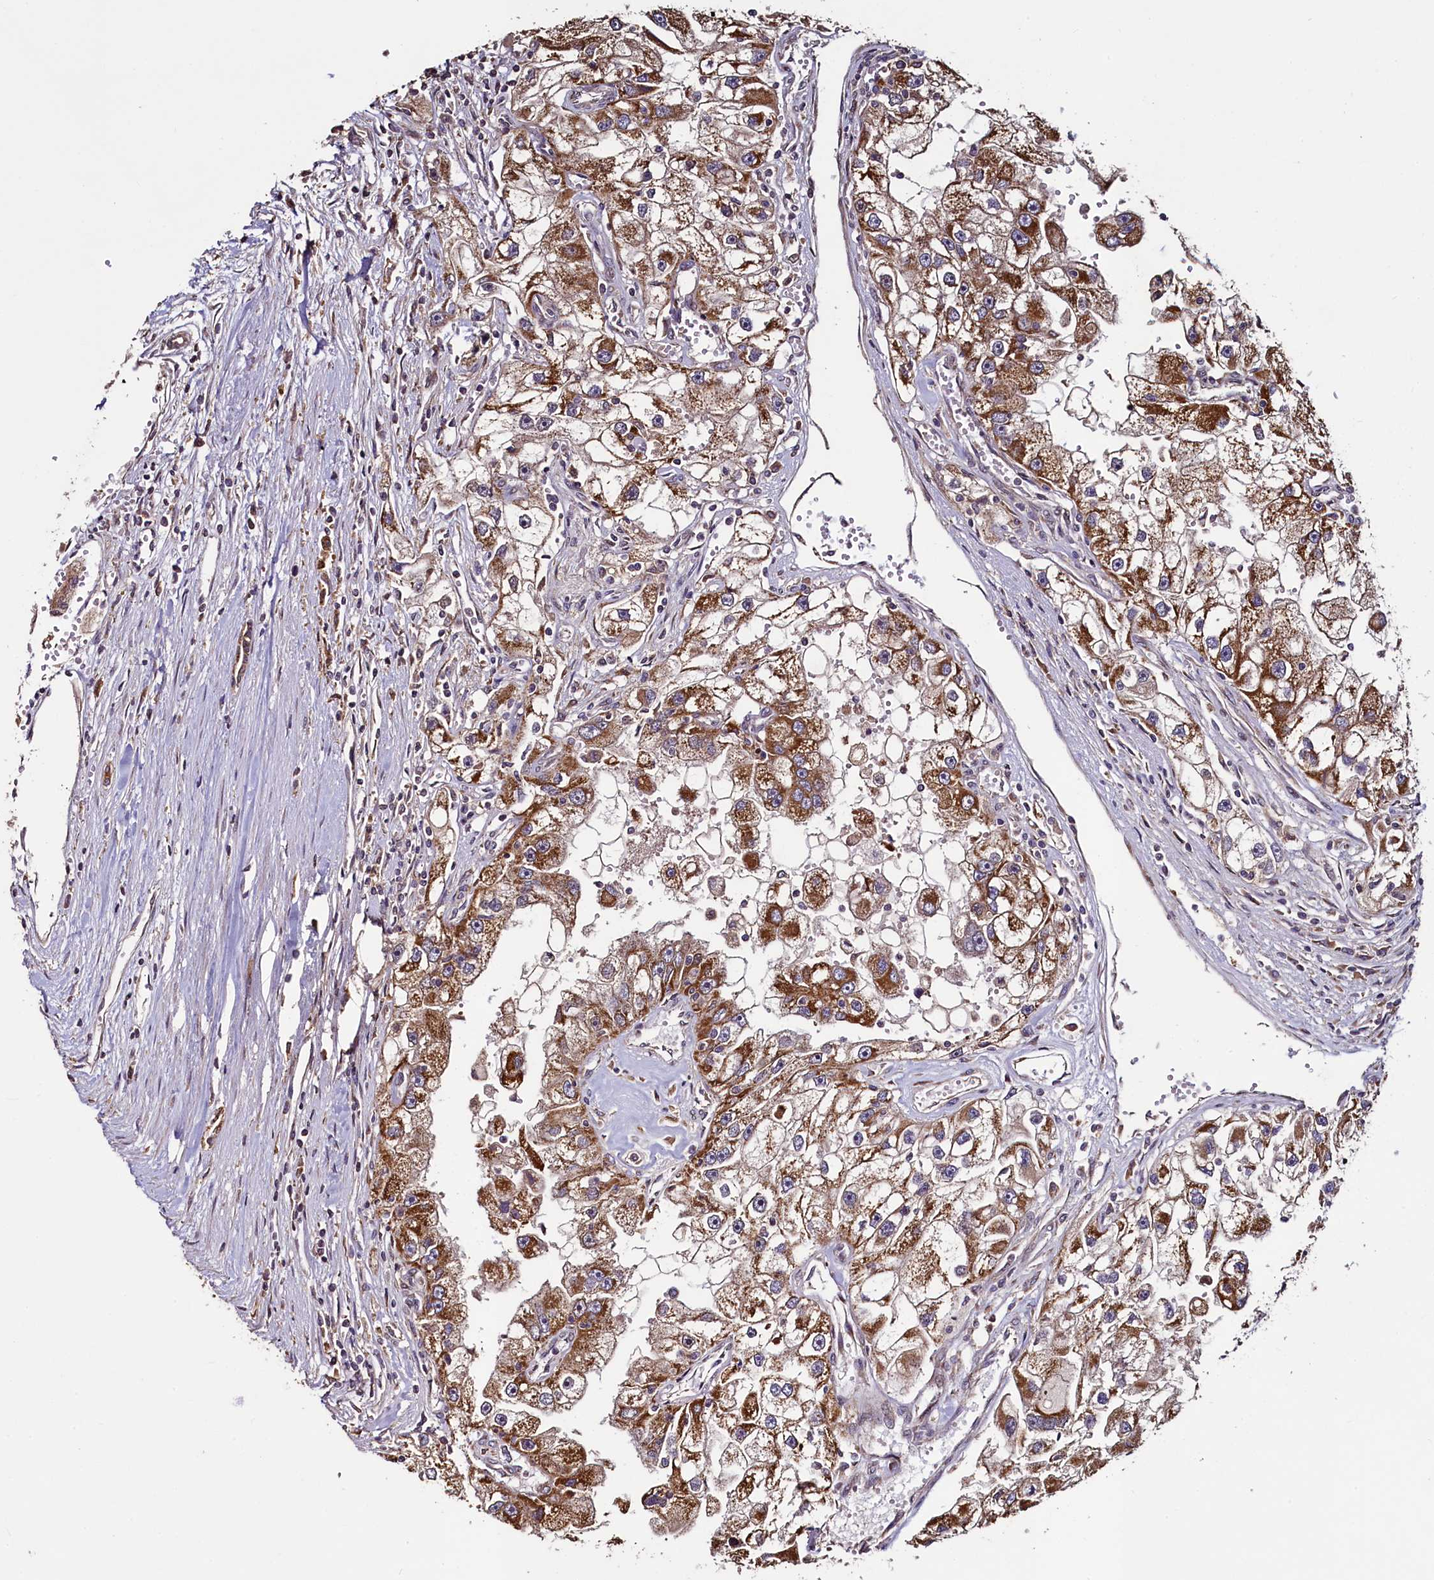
{"staining": {"intensity": "strong", "quantity": "25%-75%", "location": "cytoplasmic/membranous"}, "tissue": "renal cancer", "cell_type": "Tumor cells", "image_type": "cancer", "snomed": [{"axis": "morphology", "description": "Adenocarcinoma, NOS"}, {"axis": "topography", "description": "Kidney"}], "caption": "DAB immunohistochemical staining of renal cancer shows strong cytoplasmic/membranous protein expression in about 25%-75% of tumor cells.", "gene": "RBFA", "patient": {"sex": "male", "age": 63}}